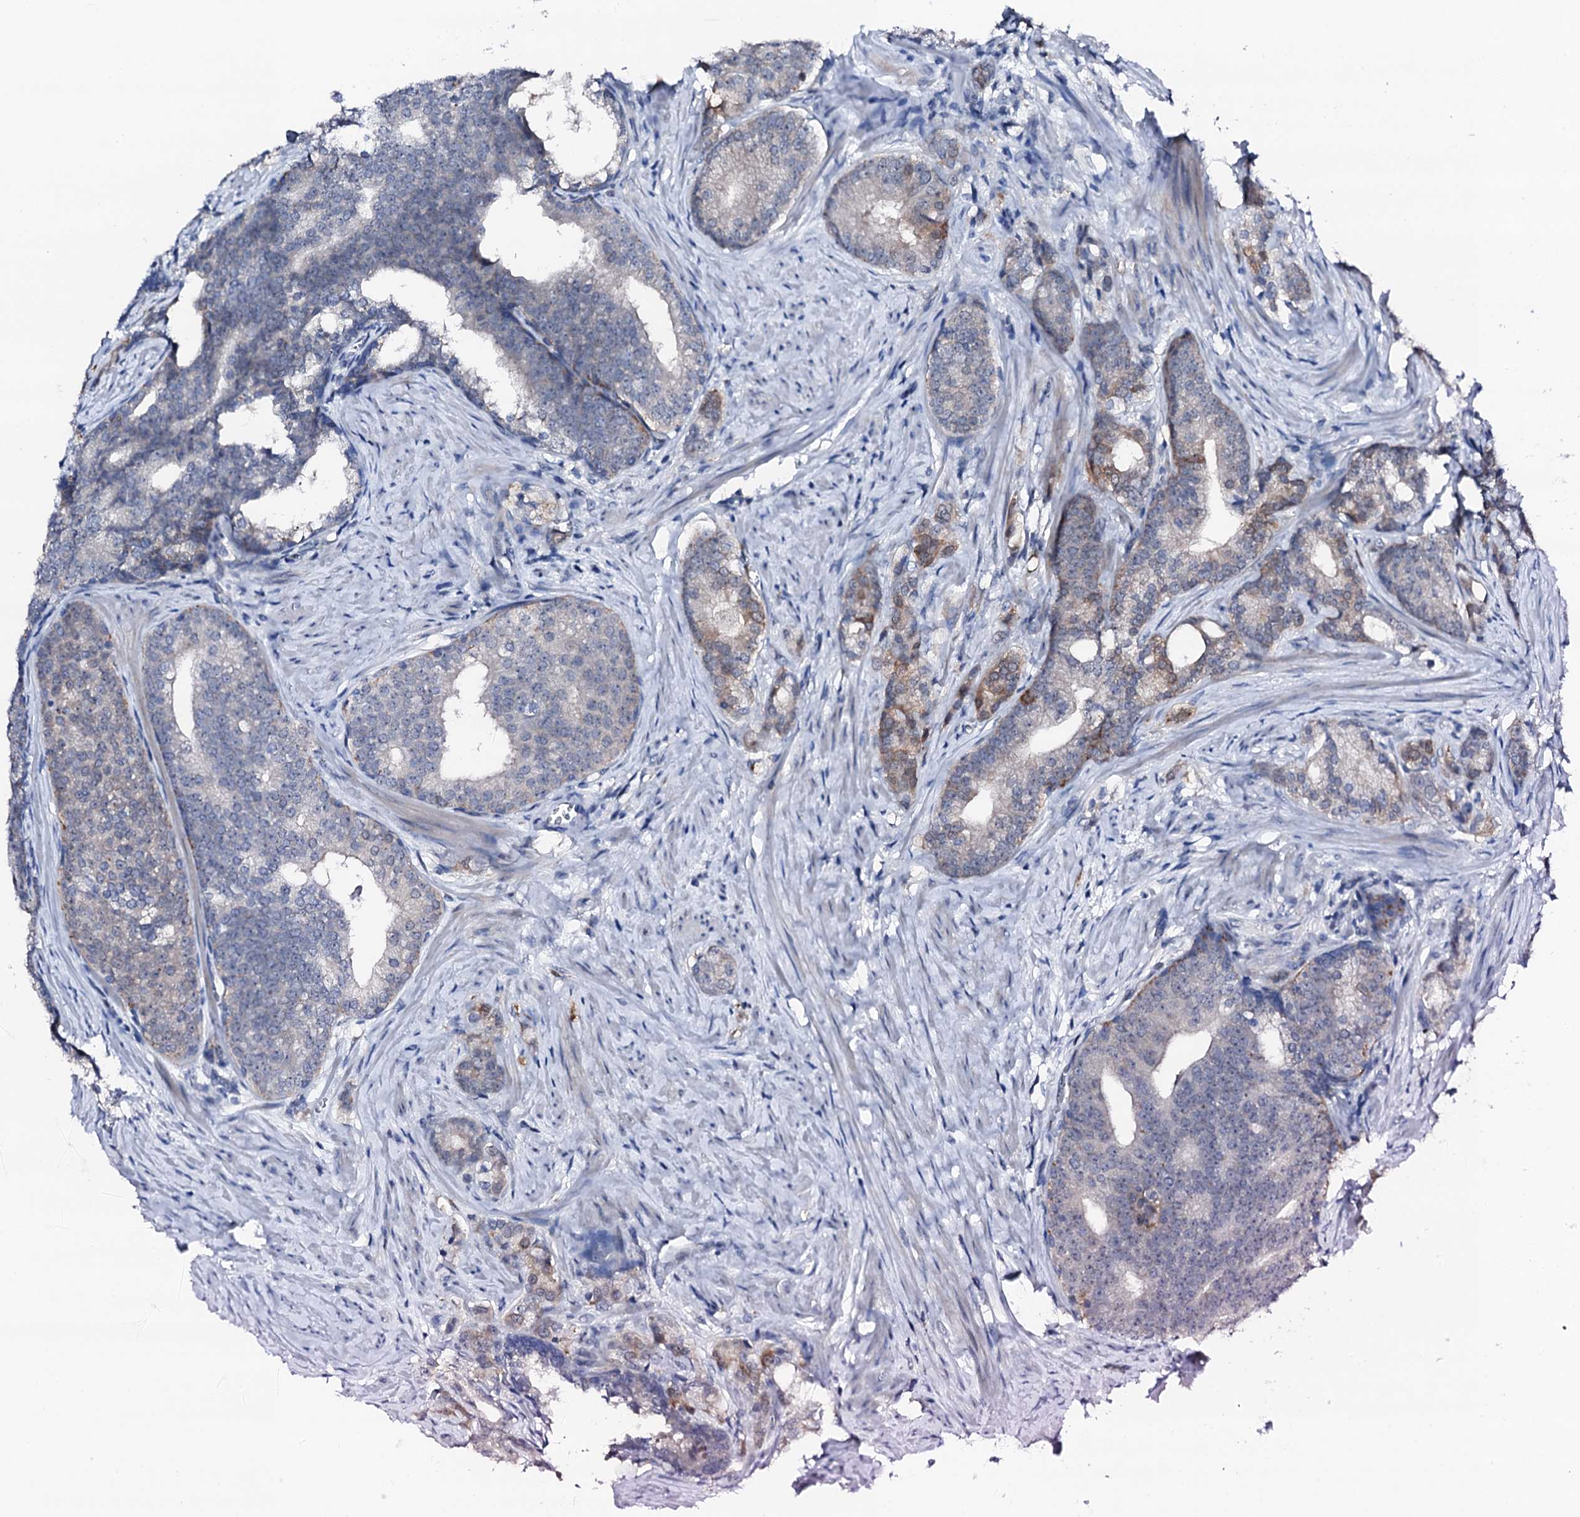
{"staining": {"intensity": "weak", "quantity": "<25%", "location": "cytoplasmic/membranous"}, "tissue": "prostate cancer", "cell_type": "Tumor cells", "image_type": "cancer", "snomed": [{"axis": "morphology", "description": "Adenocarcinoma, Low grade"}, {"axis": "topography", "description": "Prostate"}], "caption": "DAB (3,3'-diaminobenzidine) immunohistochemical staining of human adenocarcinoma (low-grade) (prostate) shows no significant expression in tumor cells.", "gene": "TRAFD1", "patient": {"sex": "male", "age": 71}}